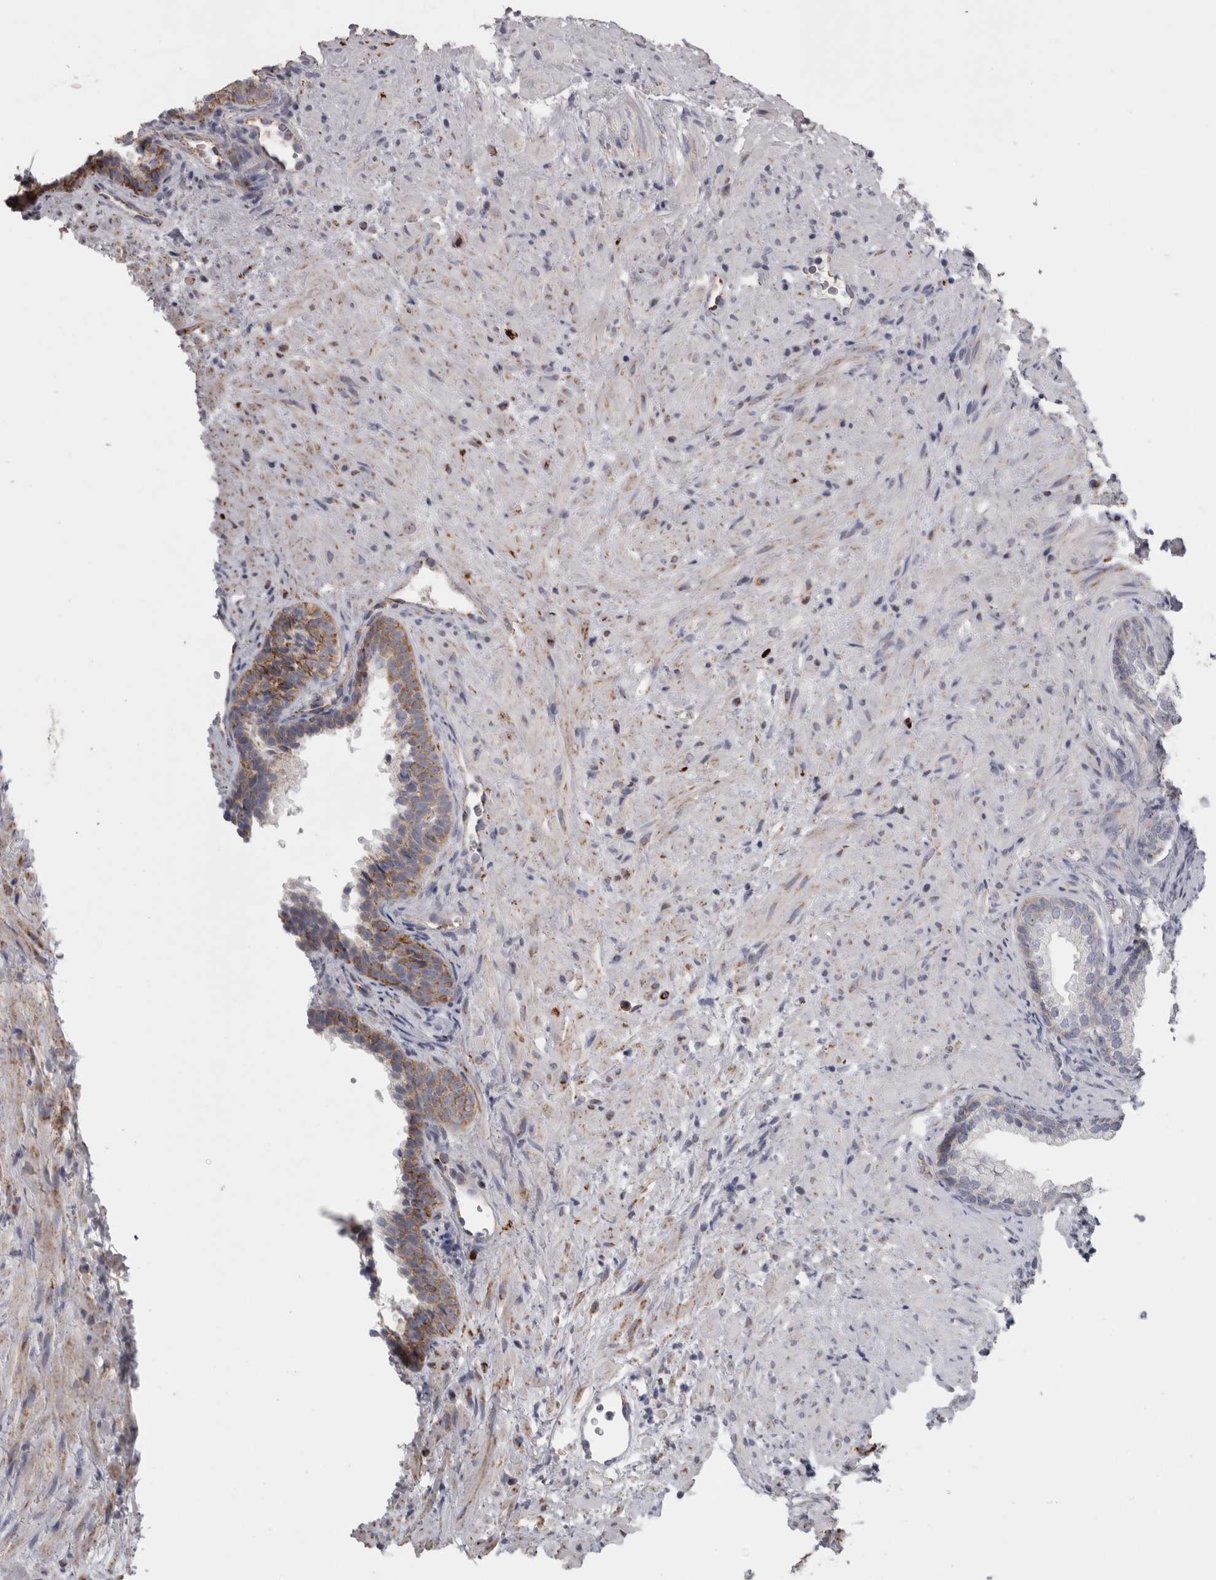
{"staining": {"intensity": "moderate", "quantity": "<25%", "location": "cytoplasmic/membranous"}, "tissue": "prostate", "cell_type": "Glandular cells", "image_type": "normal", "snomed": [{"axis": "morphology", "description": "Normal tissue, NOS"}, {"axis": "topography", "description": "Prostate"}], "caption": "The image exhibits immunohistochemical staining of normal prostate. There is moderate cytoplasmic/membranous positivity is seen in approximately <25% of glandular cells. (Stains: DAB (3,3'-diaminobenzidine) in brown, nuclei in blue, Microscopy: brightfield microscopy at high magnification).", "gene": "TCAP", "patient": {"sex": "male", "age": 76}}